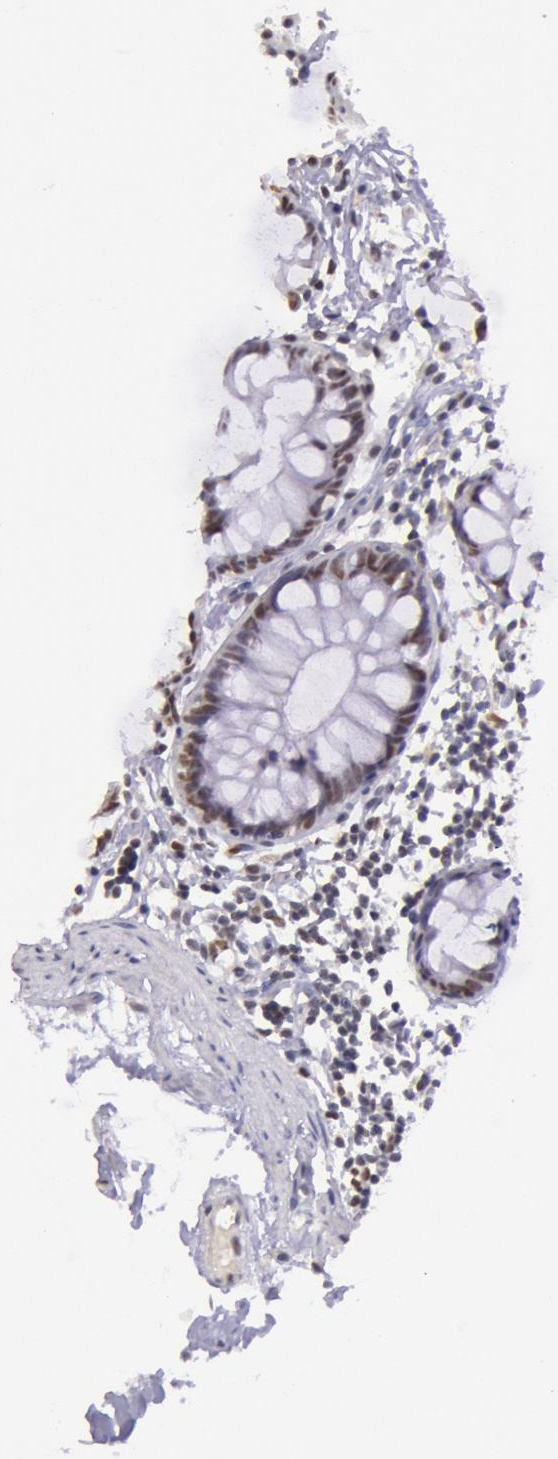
{"staining": {"intensity": "negative", "quantity": "none", "location": "none"}, "tissue": "colon", "cell_type": "Endothelial cells", "image_type": "normal", "snomed": [{"axis": "morphology", "description": "Normal tissue, NOS"}, {"axis": "topography", "description": "Smooth muscle"}, {"axis": "topography", "description": "Colon"}], "caption": "Immunohistochemical staining of unremarkable colon displays no significant positivity in endothelial cells. (DAB (3,3'-diaminobenzidine) immunohistochemistry visualized using brightfield microscopy, high magnification).", "gene": "TASL", "patient": {"sex": "male", "age": 67}}